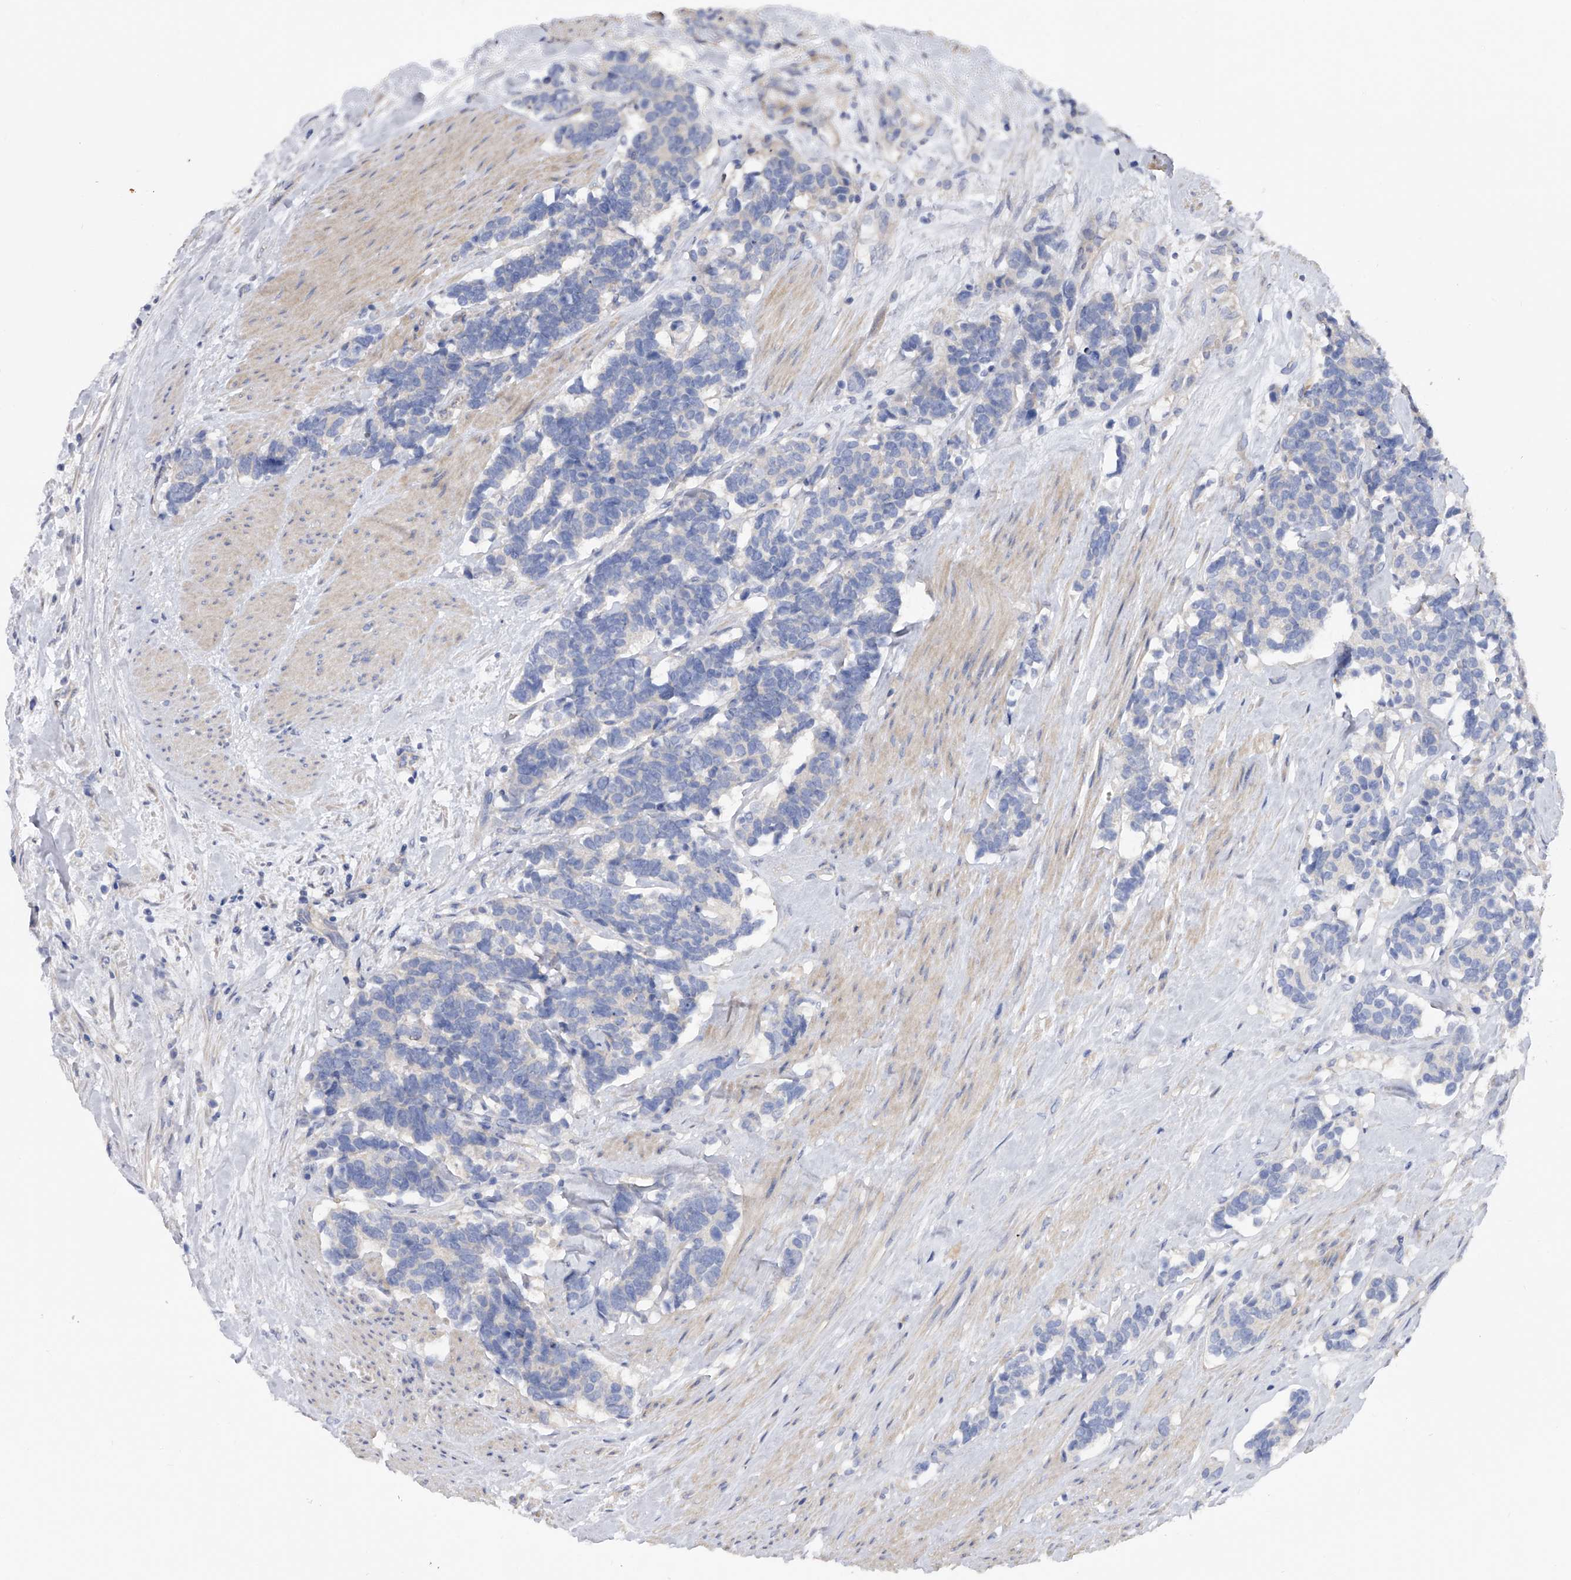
{"staining": {"intensity": "negative", "quantity": "none", "location": "none"}, "tissue": "carcinoid", "cell_type": "Tumor cells", "image_type": "cancer", "snomed": [{"axis": "morphology", "description": "Carcinoma, NOS"}, {"axis": "morphology", "description": "Carcinoid, malignant, NOS"}, {"axis": "topography", "description": "Urinary bladder"}], "caption": "Carcinoid stained for a protein using immunohistochemistry exhibits no staining tumor cells.", "gene": "RWDD2A", "patient": {"sex": "male", "age": 57}}